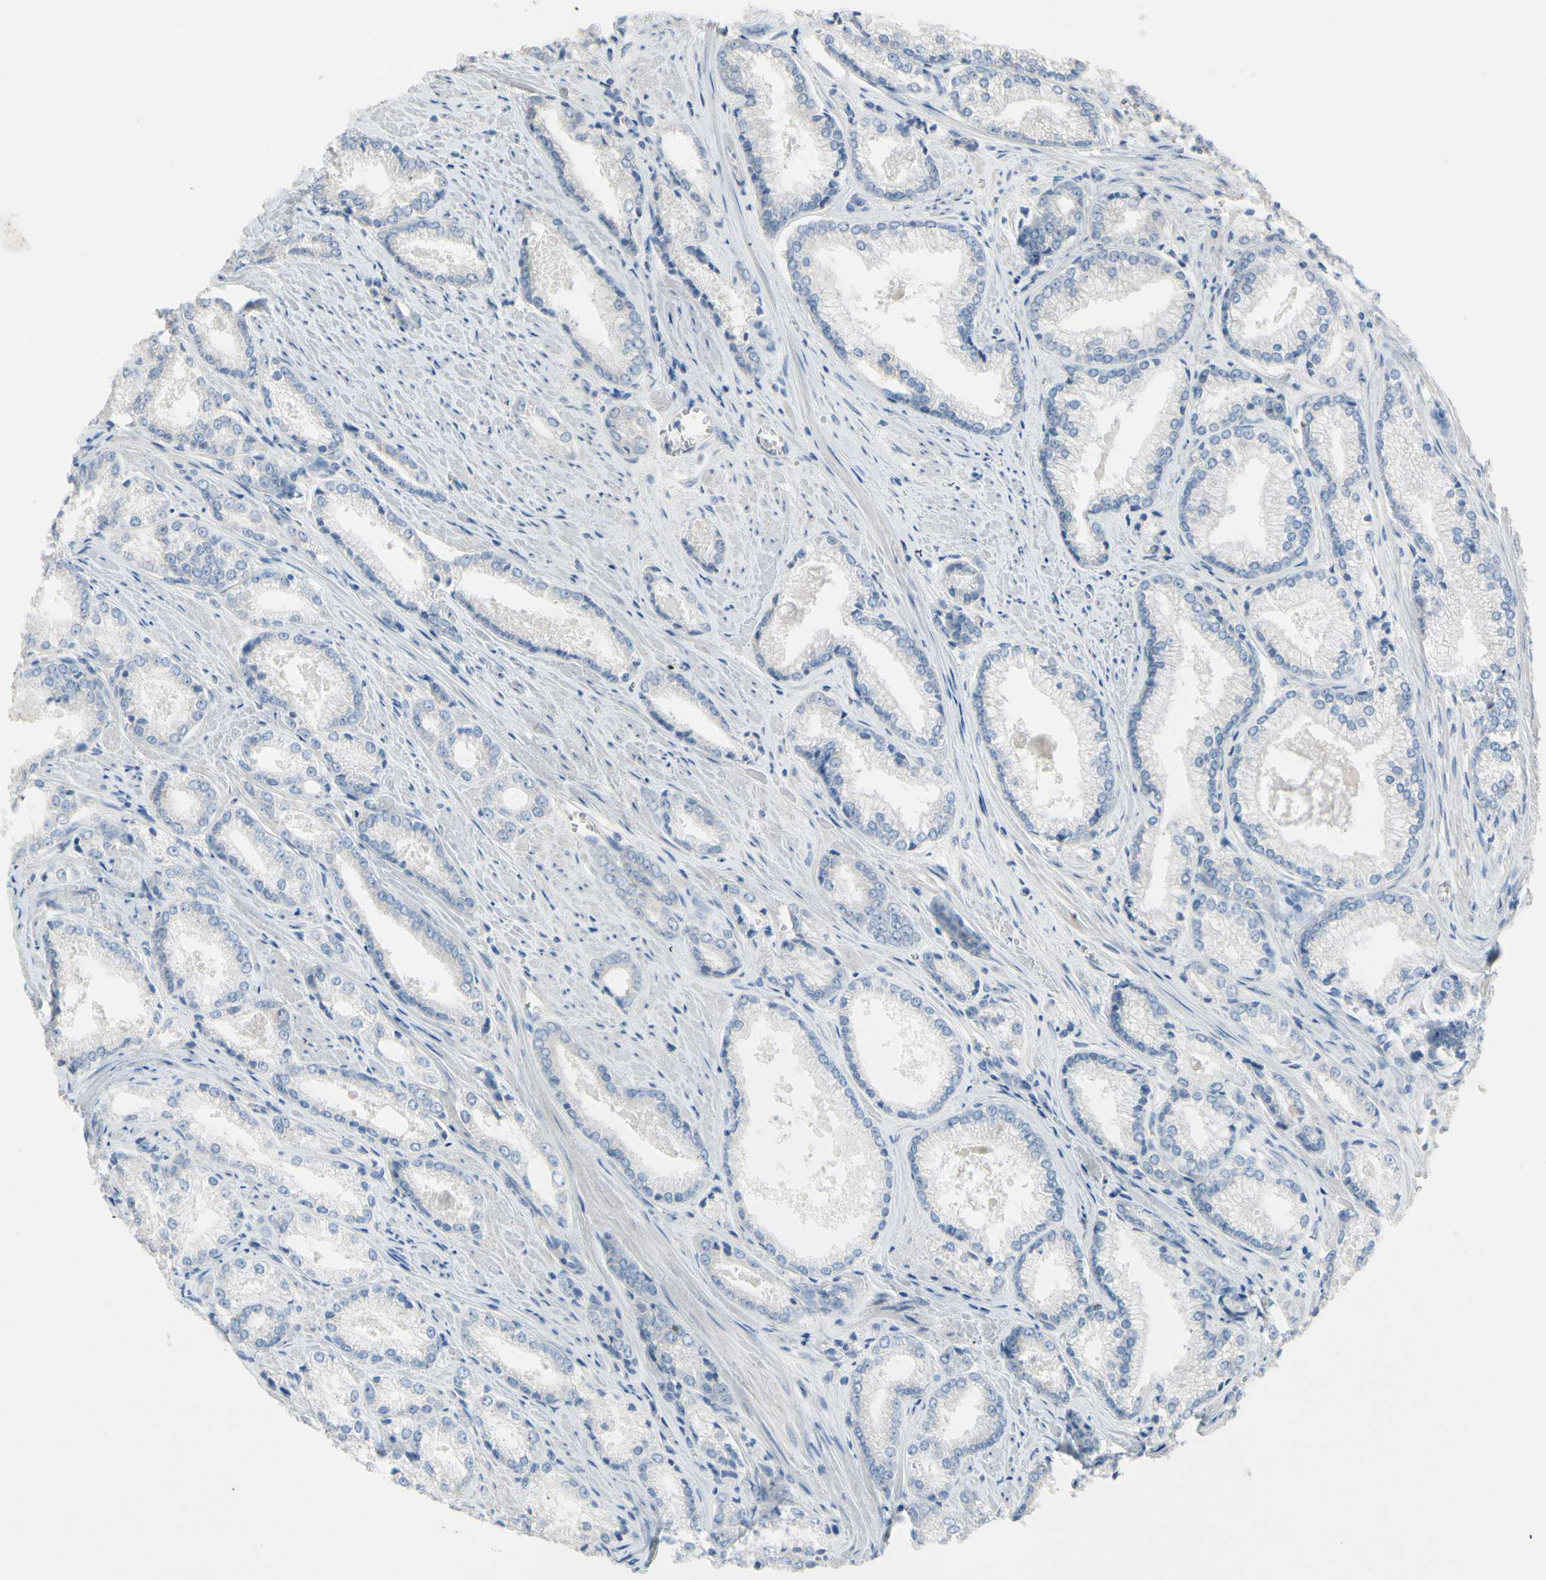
{"staining": {"intensity": "negative", "quantity": "none", "location": "none"}, "tissue": "prostate cancer", "cell_type": "Tumor cells", "image_type": "cancer", "snomed": [{"axis": "morphology", "description": "Adenocarcinoma, Low grade"}, {"axis": "topography", "description": "Prostate"}], "caption": "Micrograph shows no protein positivity in tumor cells of adenocarcinoma (low-grade) (prostate) tissue.", "gene": "CKAP2", "patient": {"sex": "male", "age": 64}}